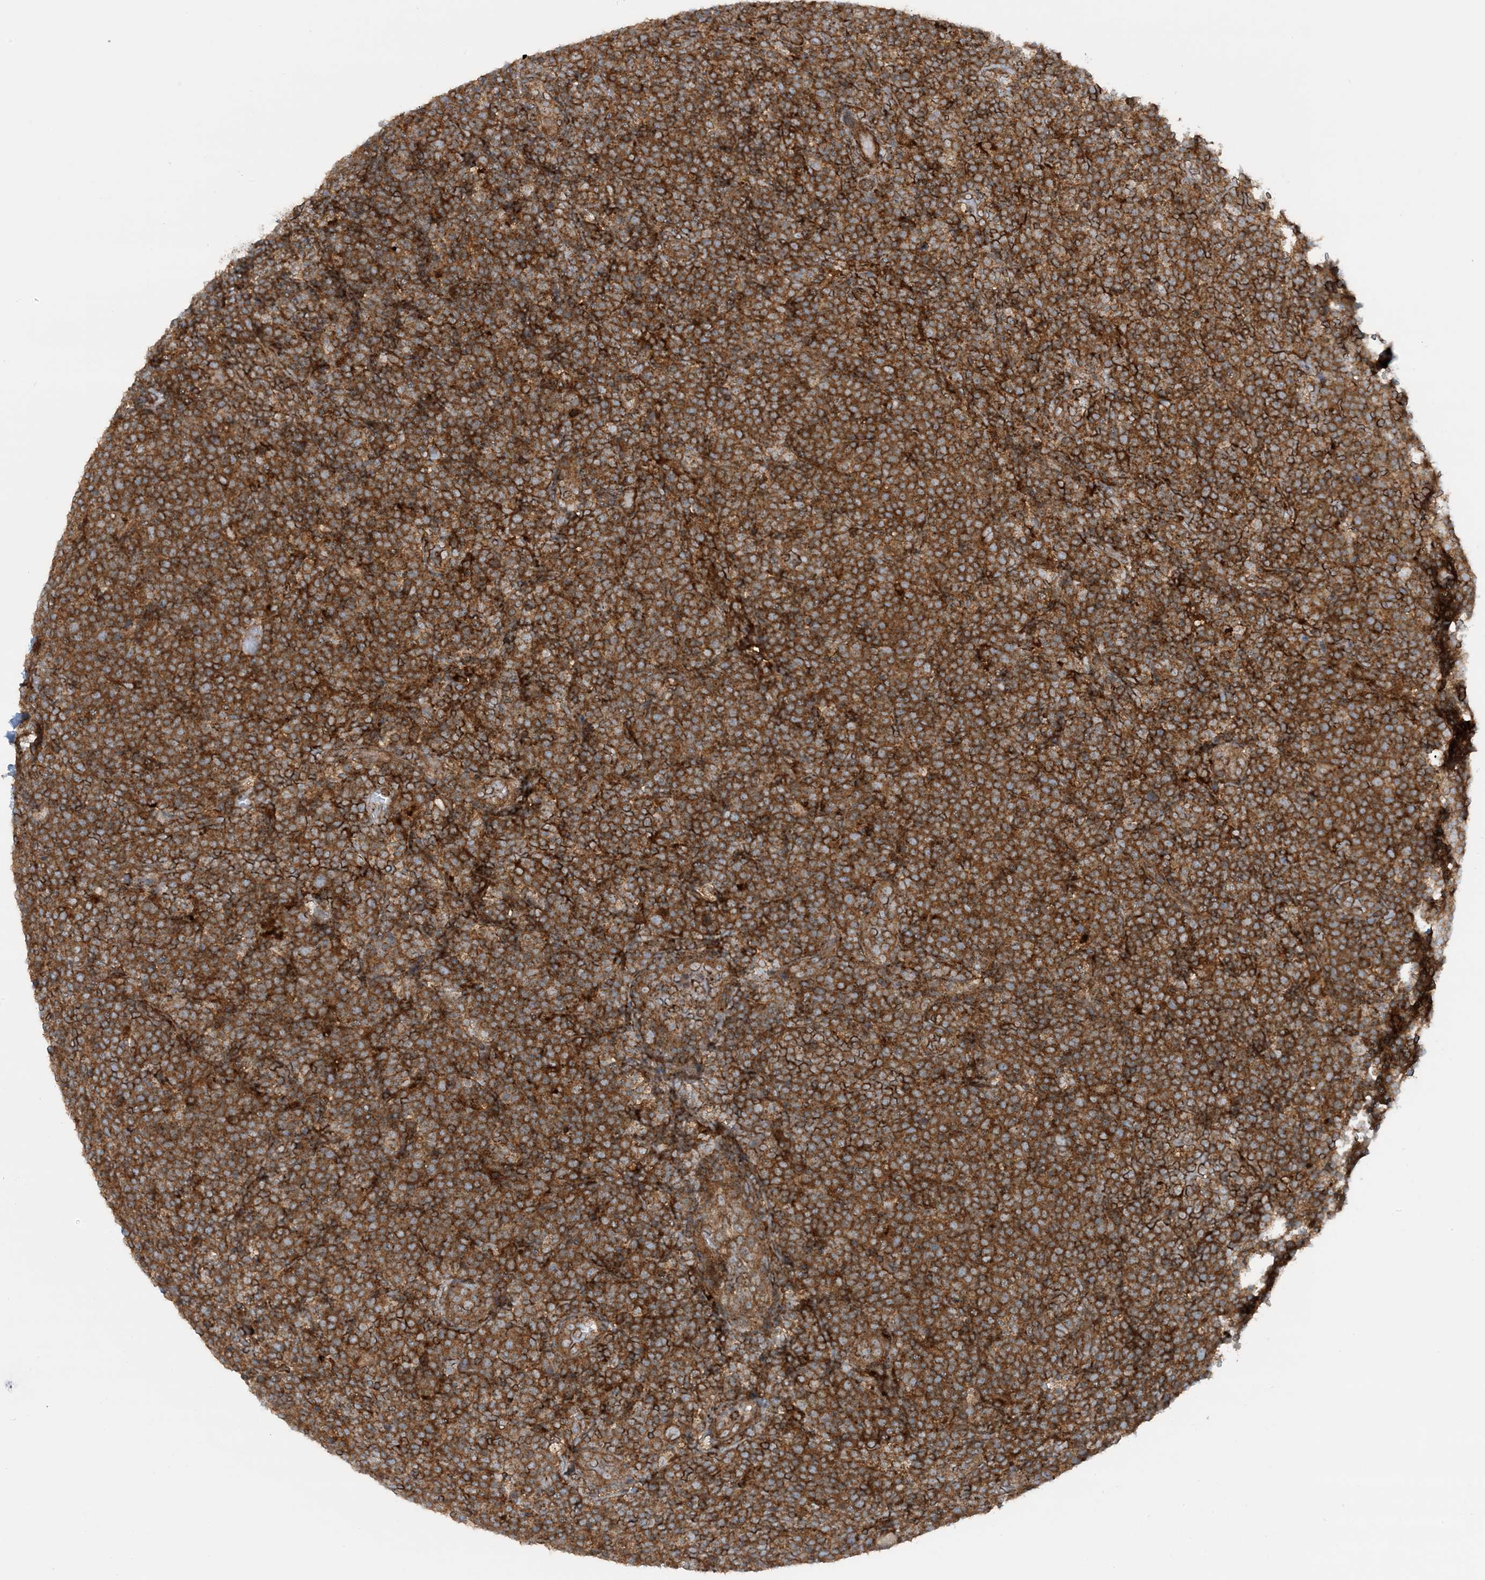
{"staining": {"intensity": "strong", "quantity": ">75%", "location": "cytoplasmic/membranous"}, "tissue": "lymphoma", "cell_type": "Tumor cells", "image_type": "cancer", "snomed": [{"axis": "morphology", "description": "Malignant lymphoma, non-Hodgkin's type, High grade"}, {"axis": "topography", "description": "Lymph node"}], "caption": "A high amount of strong cytoplasmic/membranous expression is identified in about >75% of tumor cells in lymphoma tissue. The protein is shown in brown color, while the nuclei are stained blue.", "gene": "STAM2", "patient": {"sex": "male", "age": 61}}